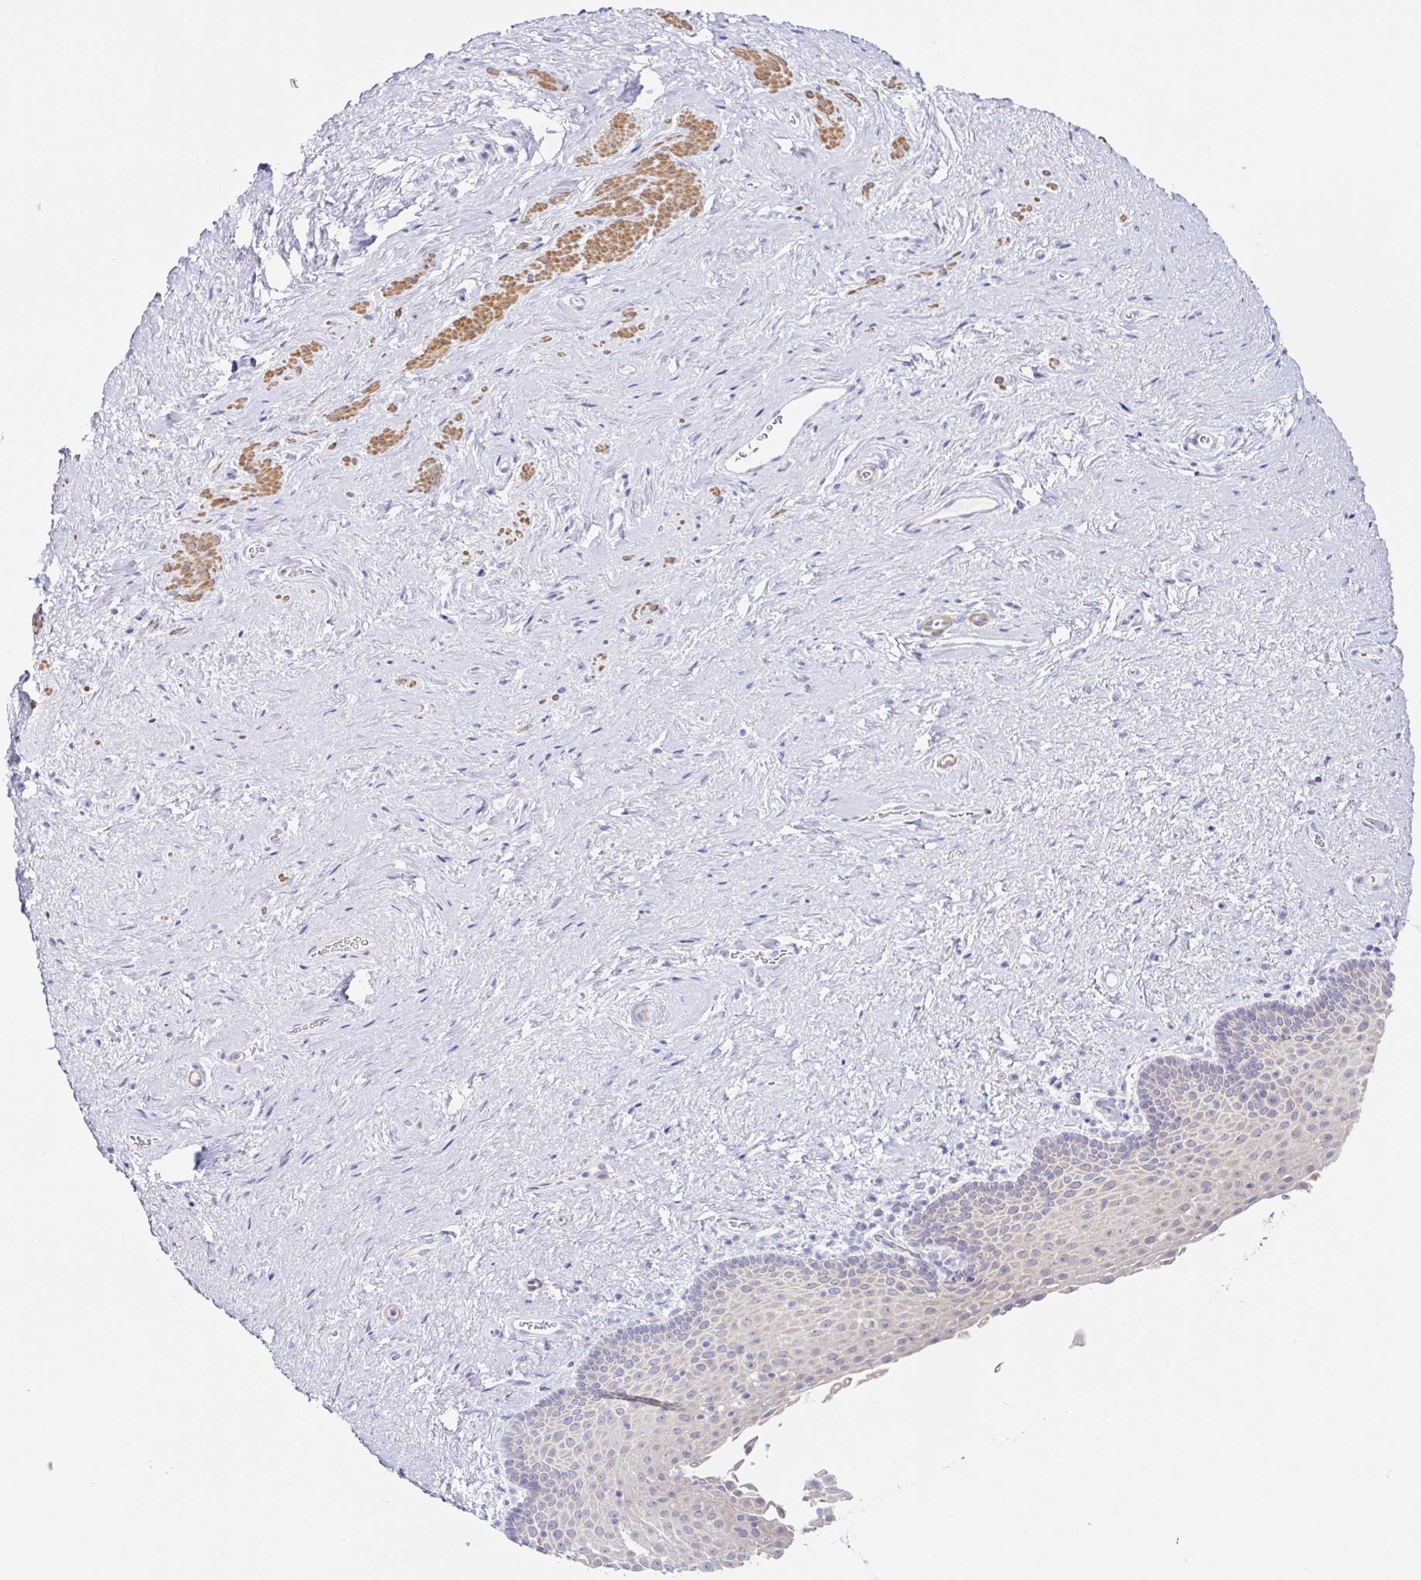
{"staining": {"intensity": "negative", "quantity": "none", "location": "none"}, "tissue": "vagina", "cell_type": "Squamous epithelial cells", "image_type": "normal", "snomed": [{"axis": "morphology", "description": "Normal tissue, NOS"}, {"axis": "topography", "description": "Vagina"}], "caption": "Micrograph shows no significant protein staining in squamous epithelial cells of unremarkable vagina.", "gene": "DCAF17", "patient": {"sex": "female", "age": 61}}